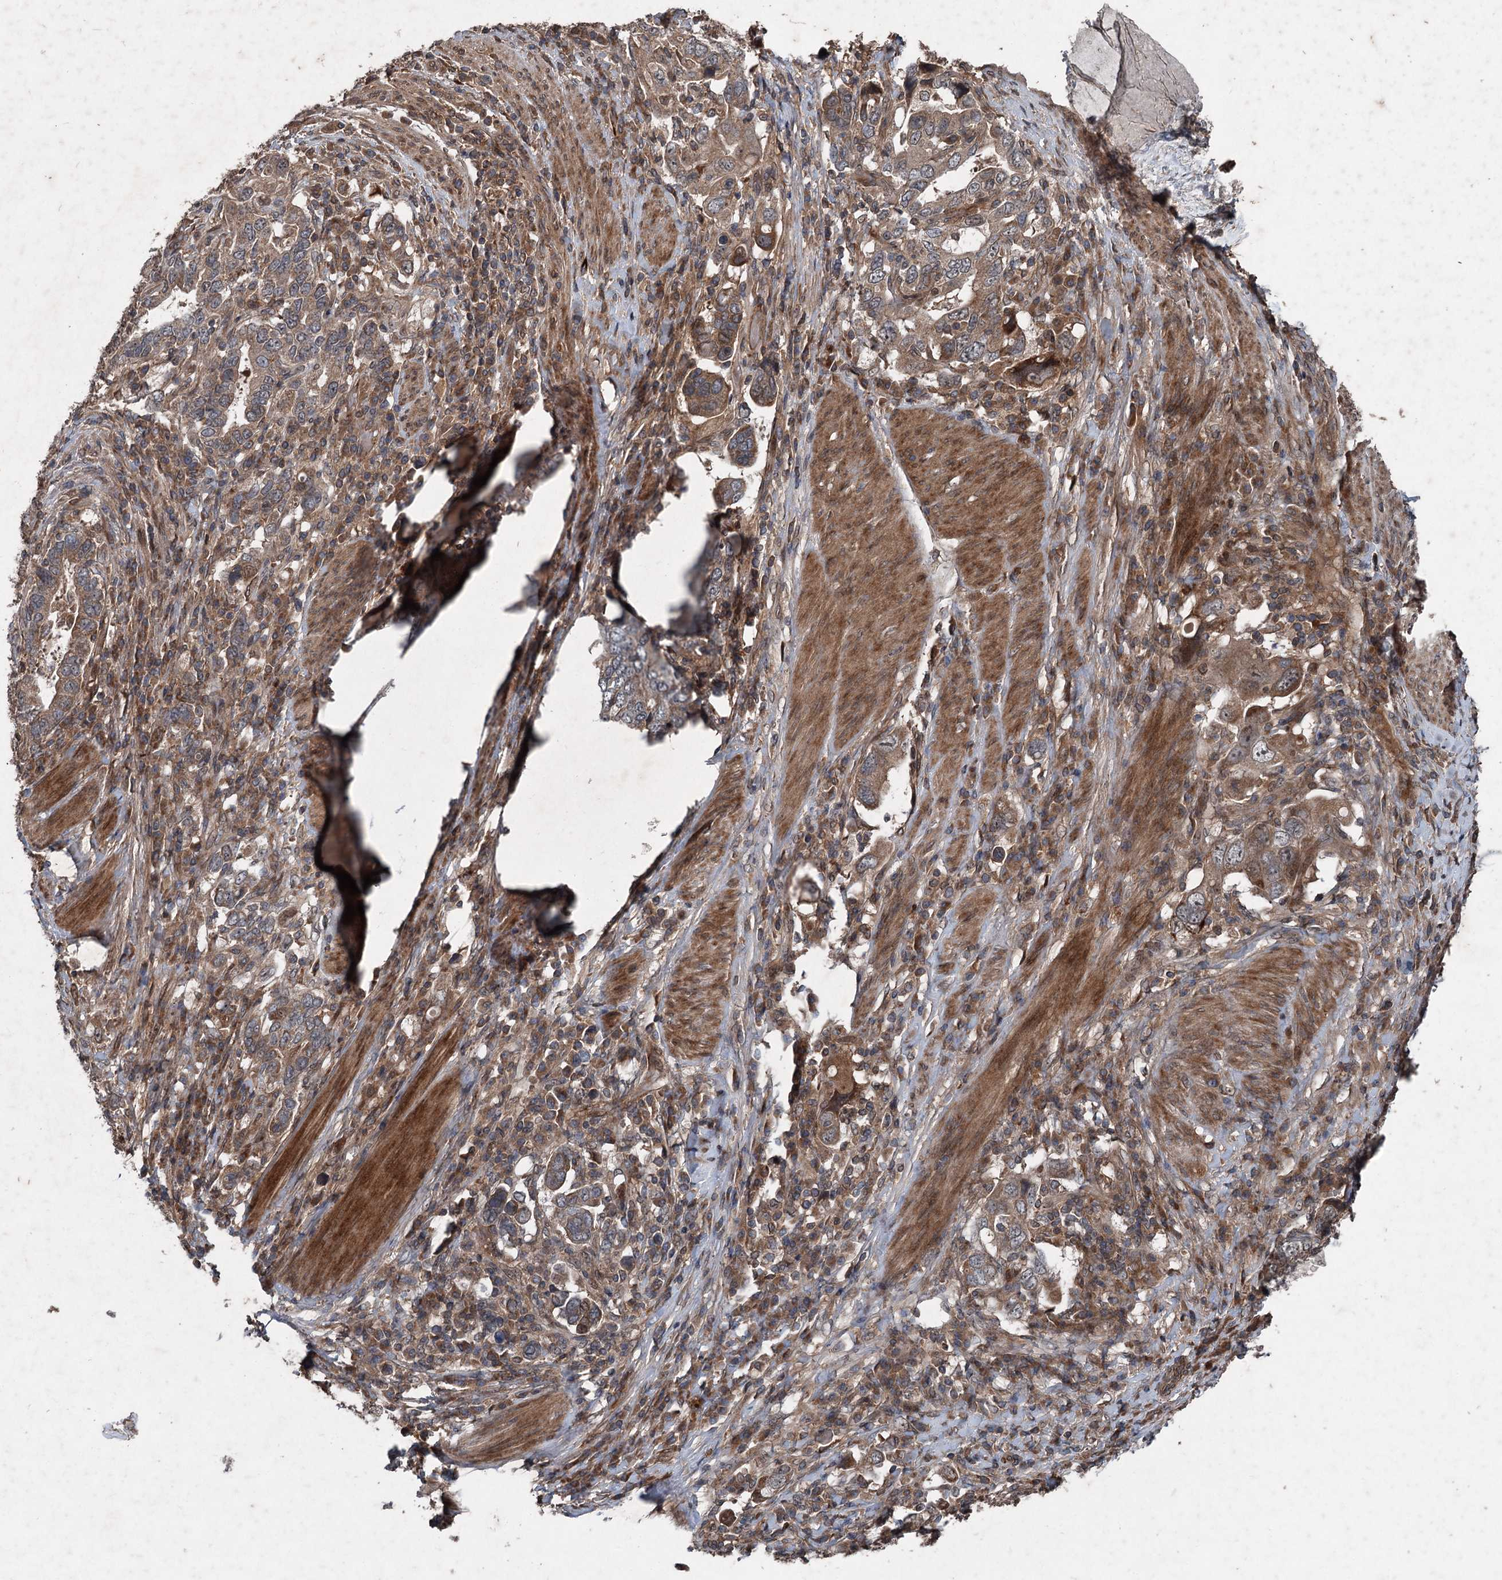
{"staining": {"intensity": "strong", "quantity": "25%-75%", "location": "cytoplasmic/membranous"}, "tissue": "stomach cancer", "cell_type": "Tumor cells", "image_type": "cancer", "snomed": [{"axis": "morphology", "description": "Adenocarcinoma, NOS"}, {"axis": "topography", "description": "Stomach, upper"}], "caption": "Protein staining by immunohistochemistry demonstrates strong cytoplasmic/membranous staining in approximately 25%-75% of tumor cells in stomach cancer (adenocarcinoma).", "gene": "ALAS1", "patient": {"sex": "male", "age": 62}}